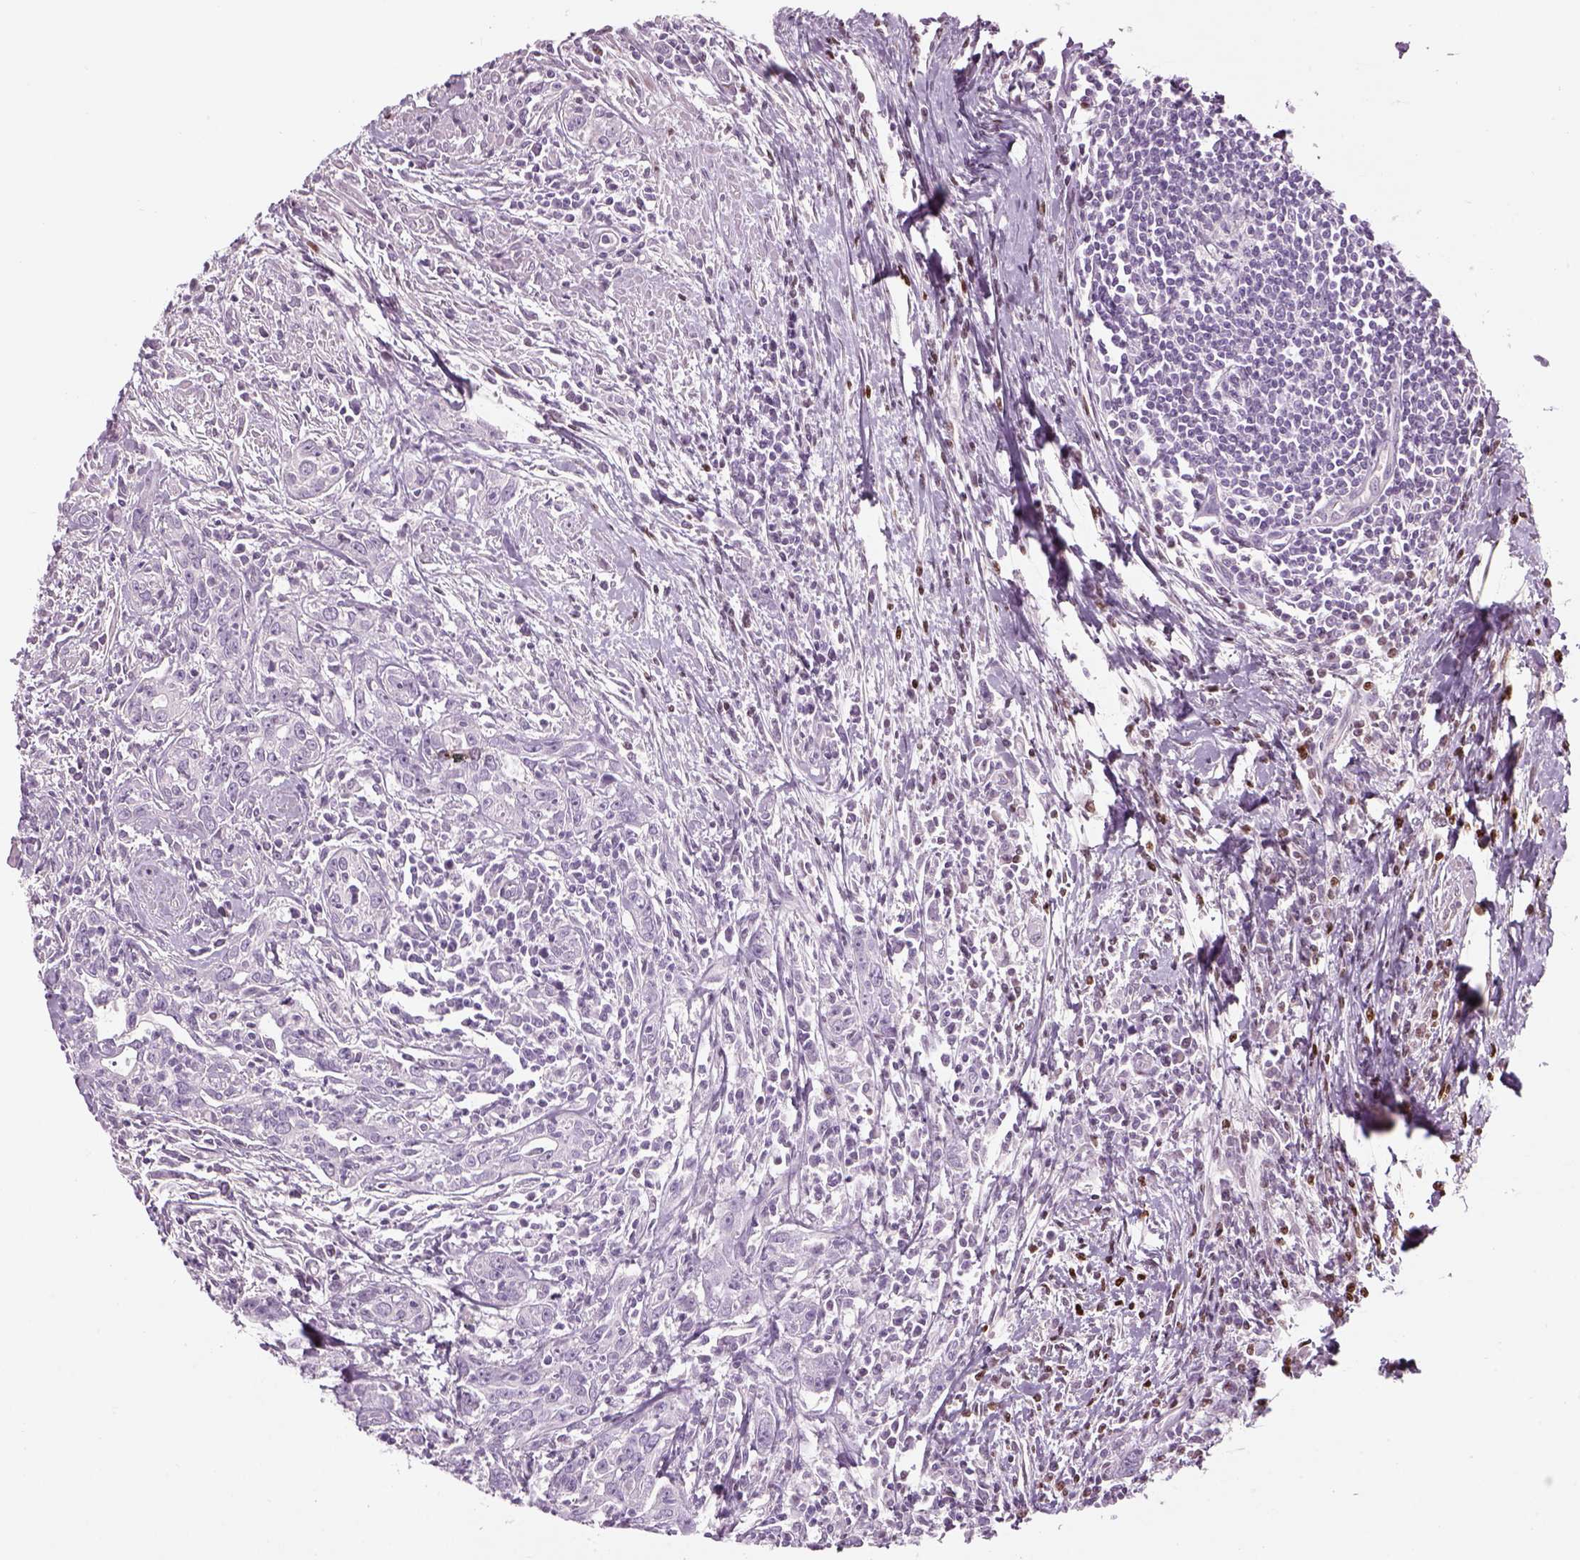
{"staining": {"intensity": "negative", "quantity": "none", "location": "none"}, "tissue": "urothelial cancer", "cell_type": "Tumor cells", "image_type": "cancer", "snomed": [{"axis": "morphology", "description": "Urothelial carcinoma, High grade"}, {"axis": "topography", "description": "Urinary bladder"}], "caption": "DAB immunohistochemical staining of human urothelial cancer shows no significant expression in tumor cells.", "gene": "PABPC1L2B", "patient": {"sex": "male", "age": 83}}